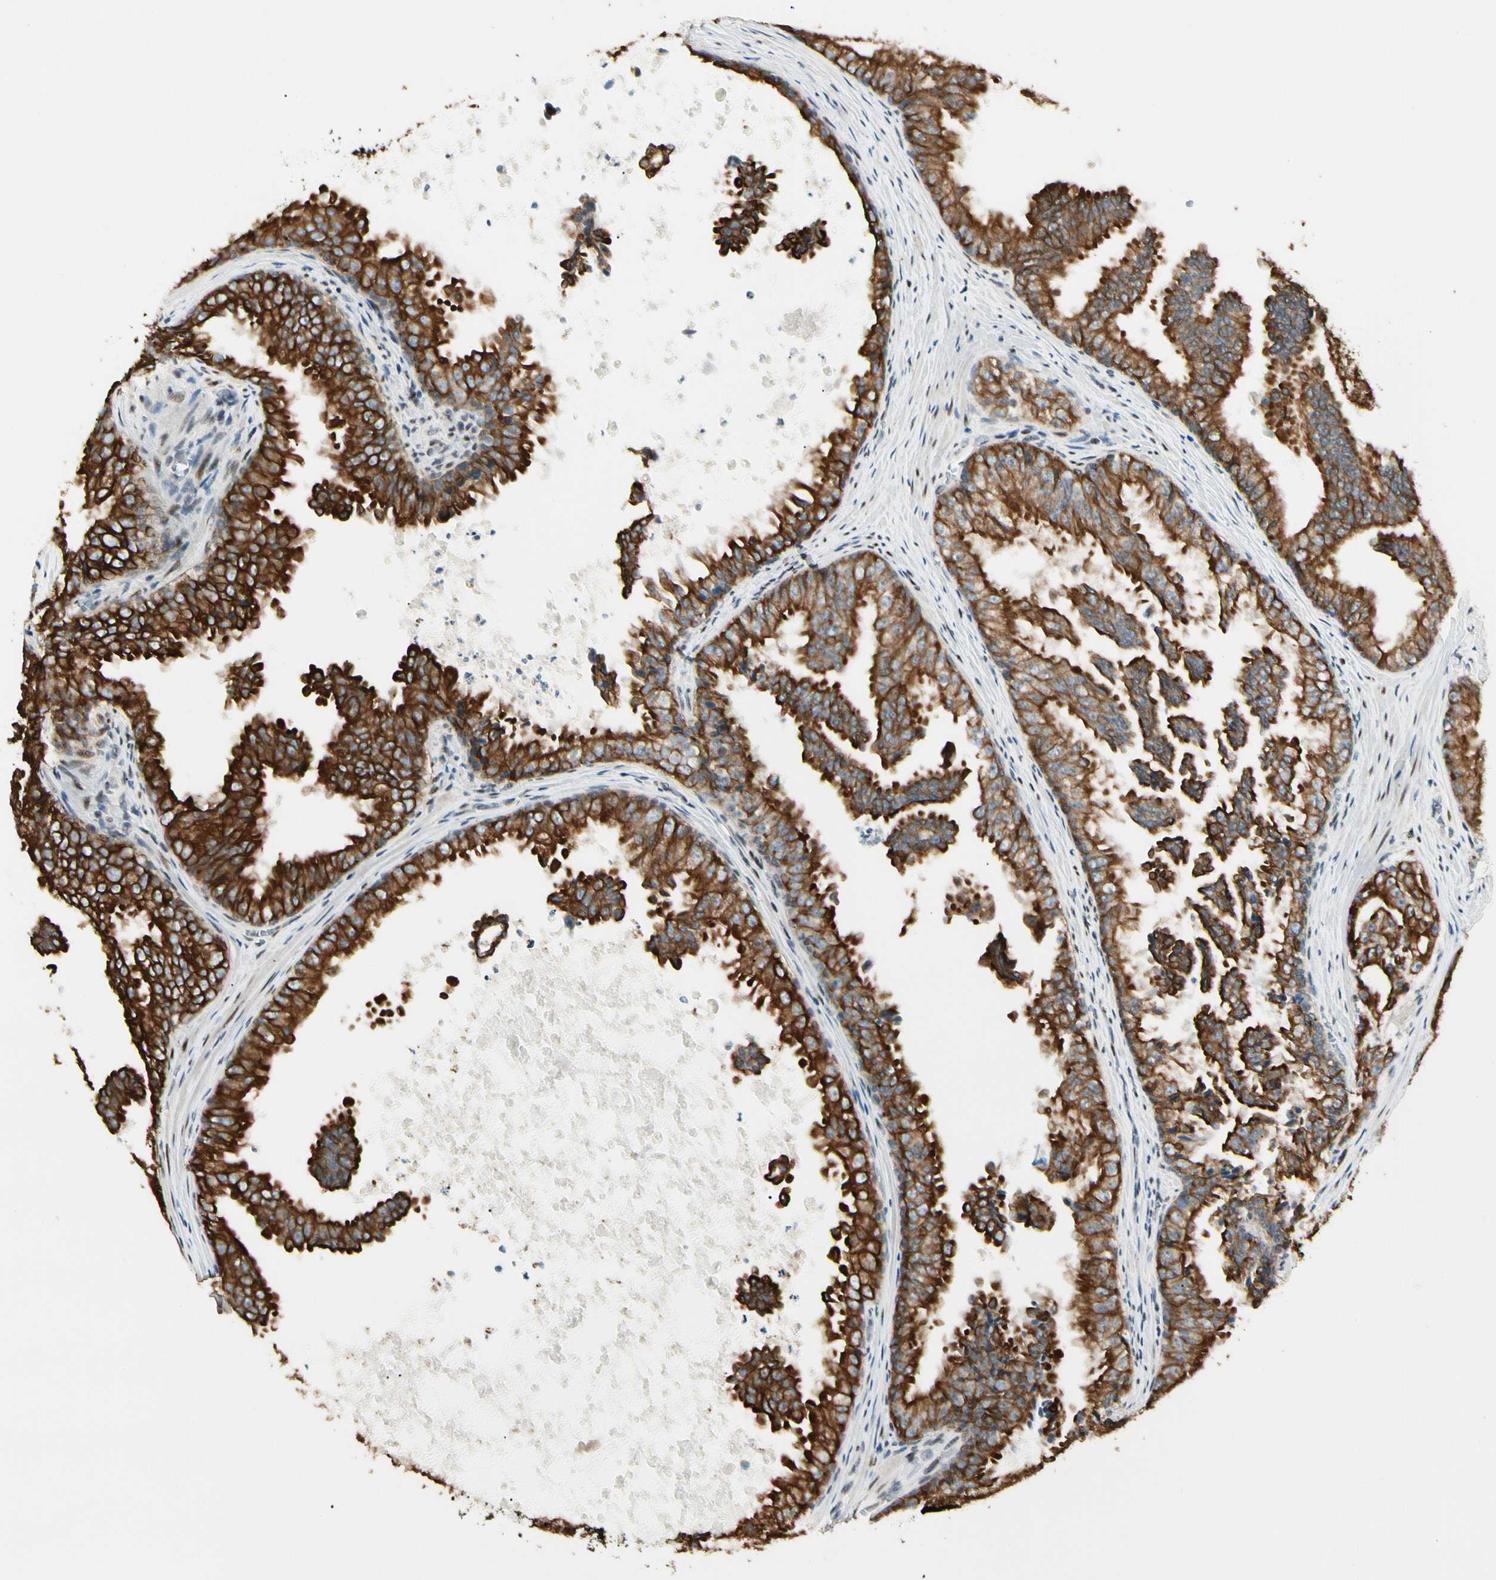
{"staining": {"intensity": "strong", "quantity": ">75%", "location": "cytoplasmic/membranous"}, "tissue": "prostate cancer", "cell_type": "Tumor cells", "image_type": "cancer", "snomed": [{"axis": "morphology", "description": "Adenocarcinoma, High grade"}, {"axis": "topography", "description": "Prostate"}], "caption": "Prostate cancer stained for a protein (brown) reveals strong cytoplasmic/membranous positive expression in approximately >75% of tumor cells.", "gene": "ATXN1", "patient": {"sex": "male", "age": 73}}